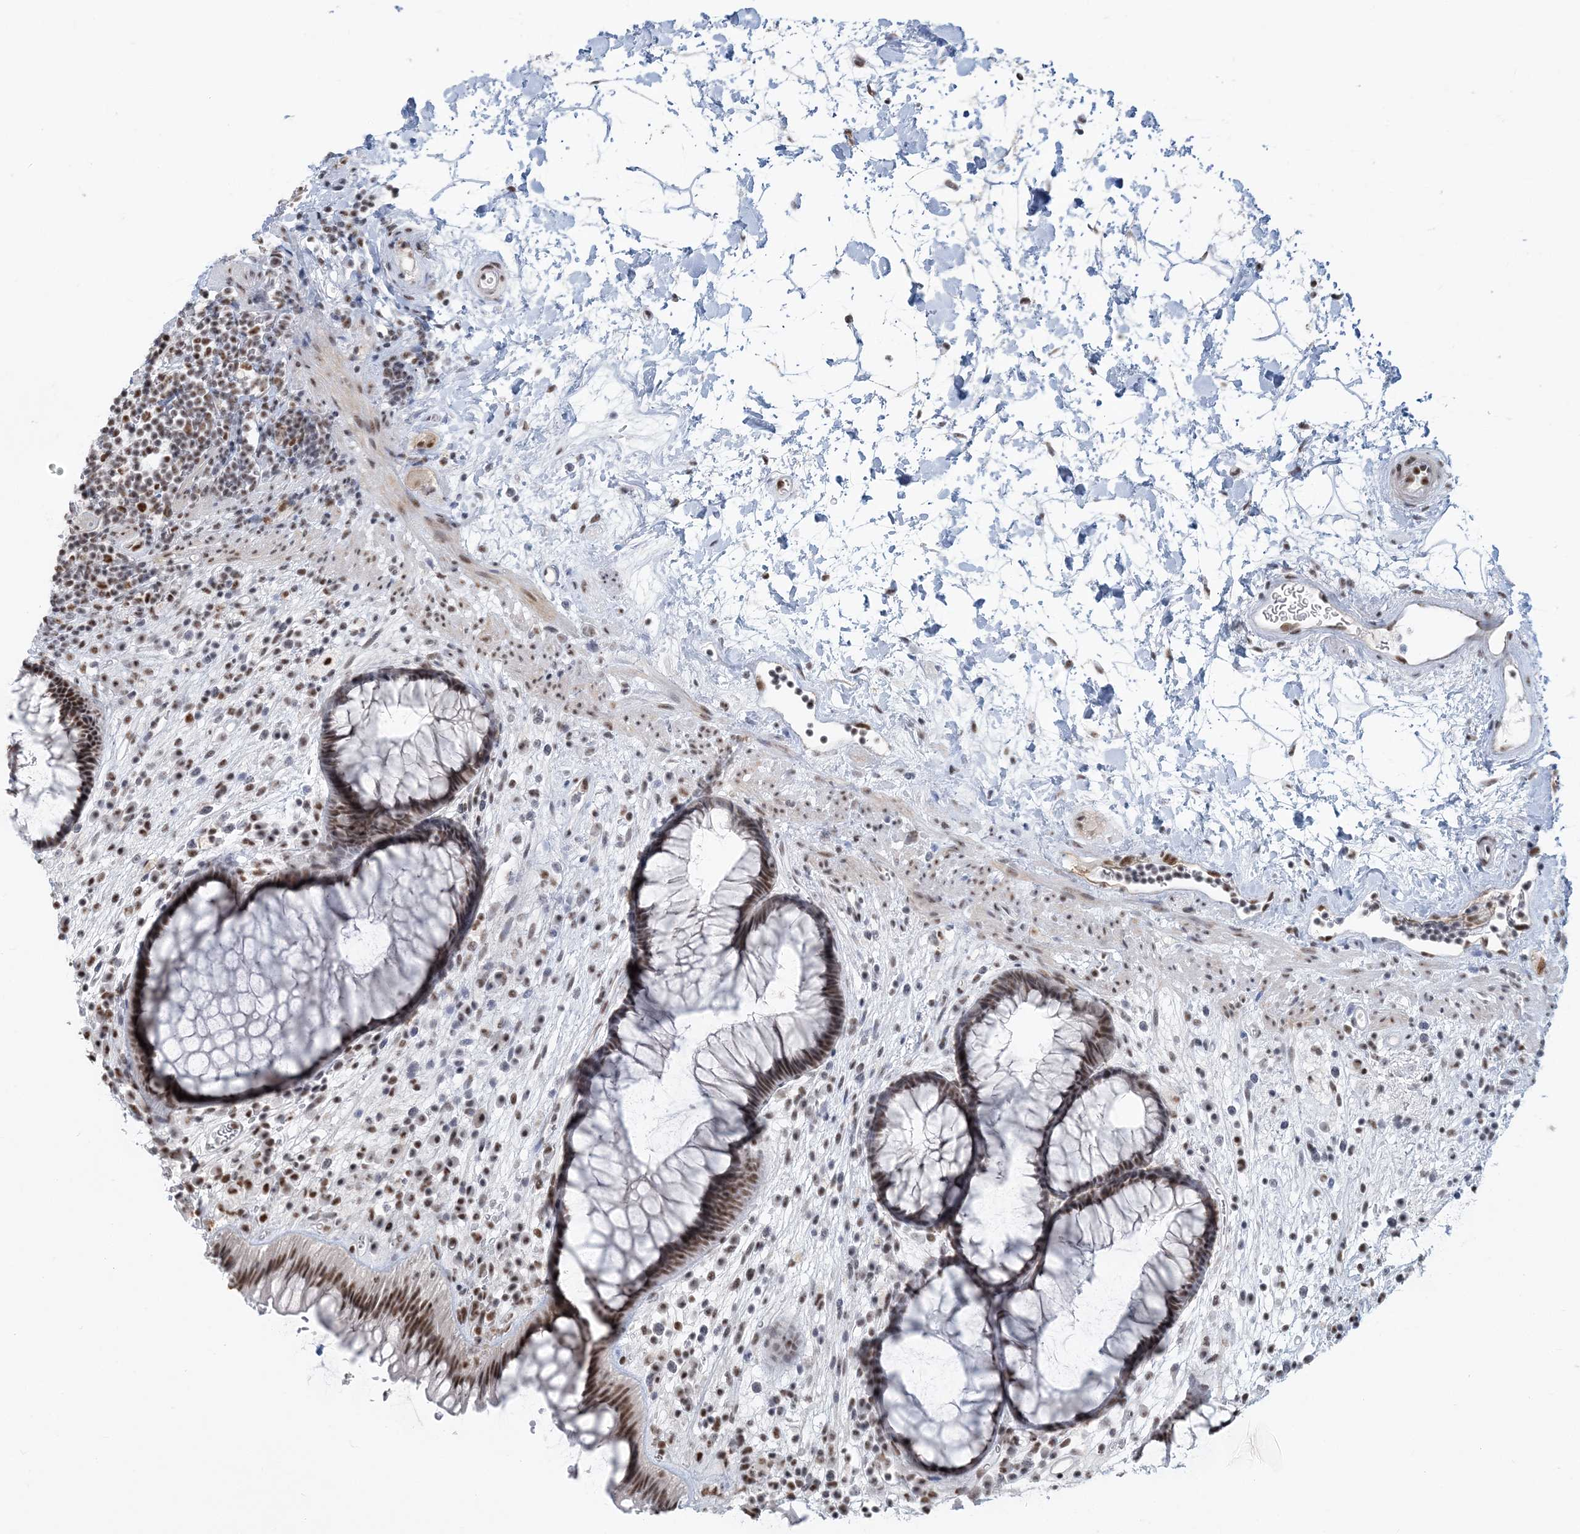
{"staining": {"intensity": "moderate", "quantity": ">75%", "location": "nuclear"}, "tissue": "rectum", "cell_type": "Glandular cells", "image_type": "normal", "snomed": [{"axis": "morphology", "description": "Normal tissue, NOS"}, {"axis": "topography", "description": "Rectum"}], "caption": "This image demonstrates IHC staining of benign rectum, with medium moderate nuclear staining in approximately >75% of glandular cells.", "gene": "PLRG1", "patient": {"sex": "male", "age": 51}}